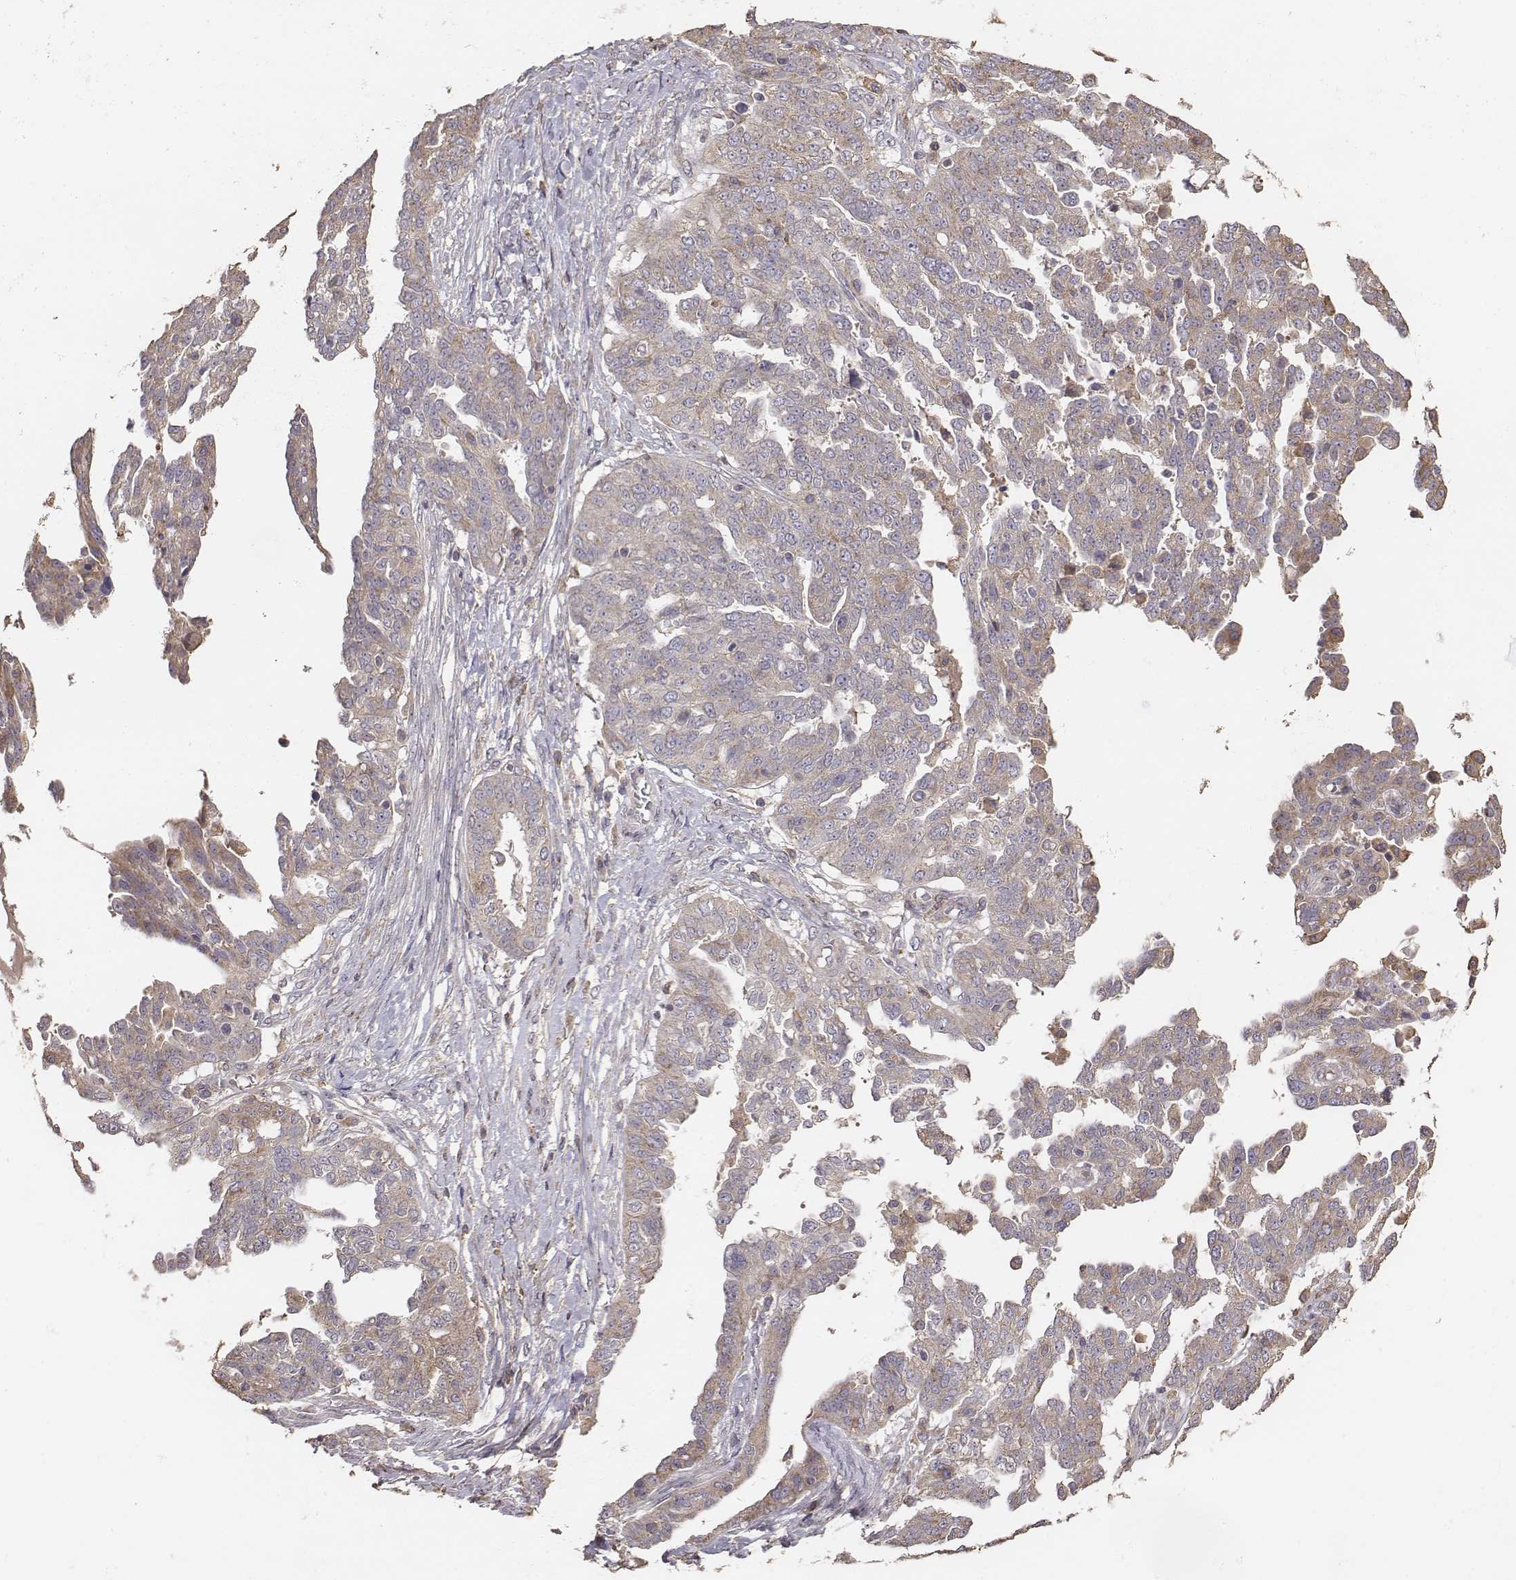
{"staining": {"intensity": "weak", "quantity": ">75%", "location": "cytoplasmic/membranous"}, "tissue": "ovarian cancer", "cell_type": "Tumor cells", "image_type": "cancer", "snomed": [{"axis": "morphology", "description": "Cystadenocarcinoma, serous, NOS"}, {"axis": "topography", "description": "Ovary"}], "caption": "Immunohistochemistry (IHC) histopathology image of neoplastic tissue: ovarian serous cystadenocarcinoma stained using immunohistochemistry shows low levels of weak protein expression localized specifically in the cytoplasmic/membranous of tumor cells, appearing as a cytoplasmic/membranous brown color.", "gene": "AP1B1", "patient": {"sex": "female", "age": 67}}